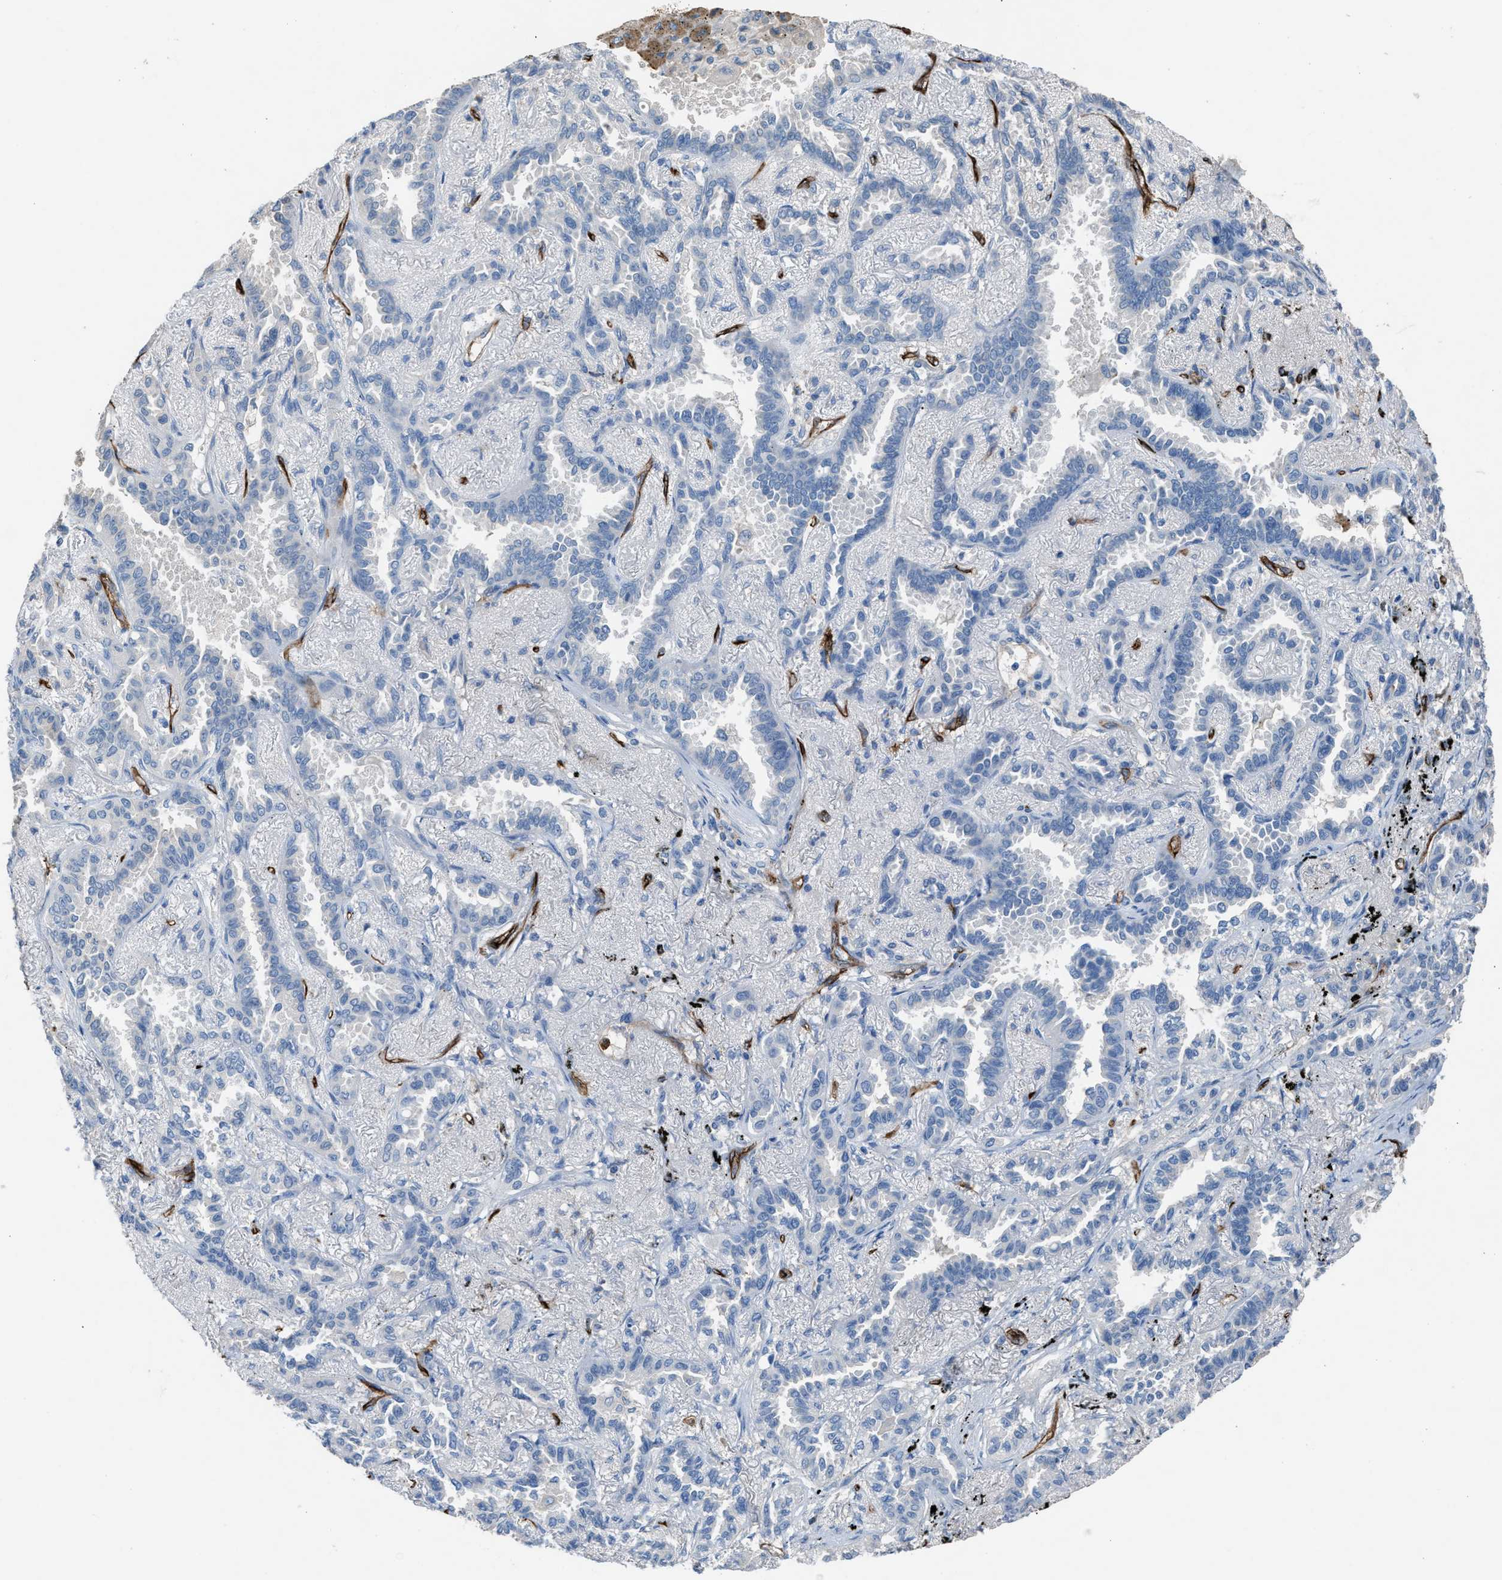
{"staining": {"intensity": "negative", "quantity": "none", "location": "none"}, "tissue": "lung cancer", "cell_type": "Tumor cells", "image_type": "cancer", "snomed": [{"axis": "morphology", "description": "Adenocarcinoma, NOS"}, {"axis": "topography", "description": "Lung"}], "caption": "An image of human lung adenocarcinoma is negative for staining in tumor cells.", "gene": "DYSF", "patient": {"sex": "male", "age": 59}}